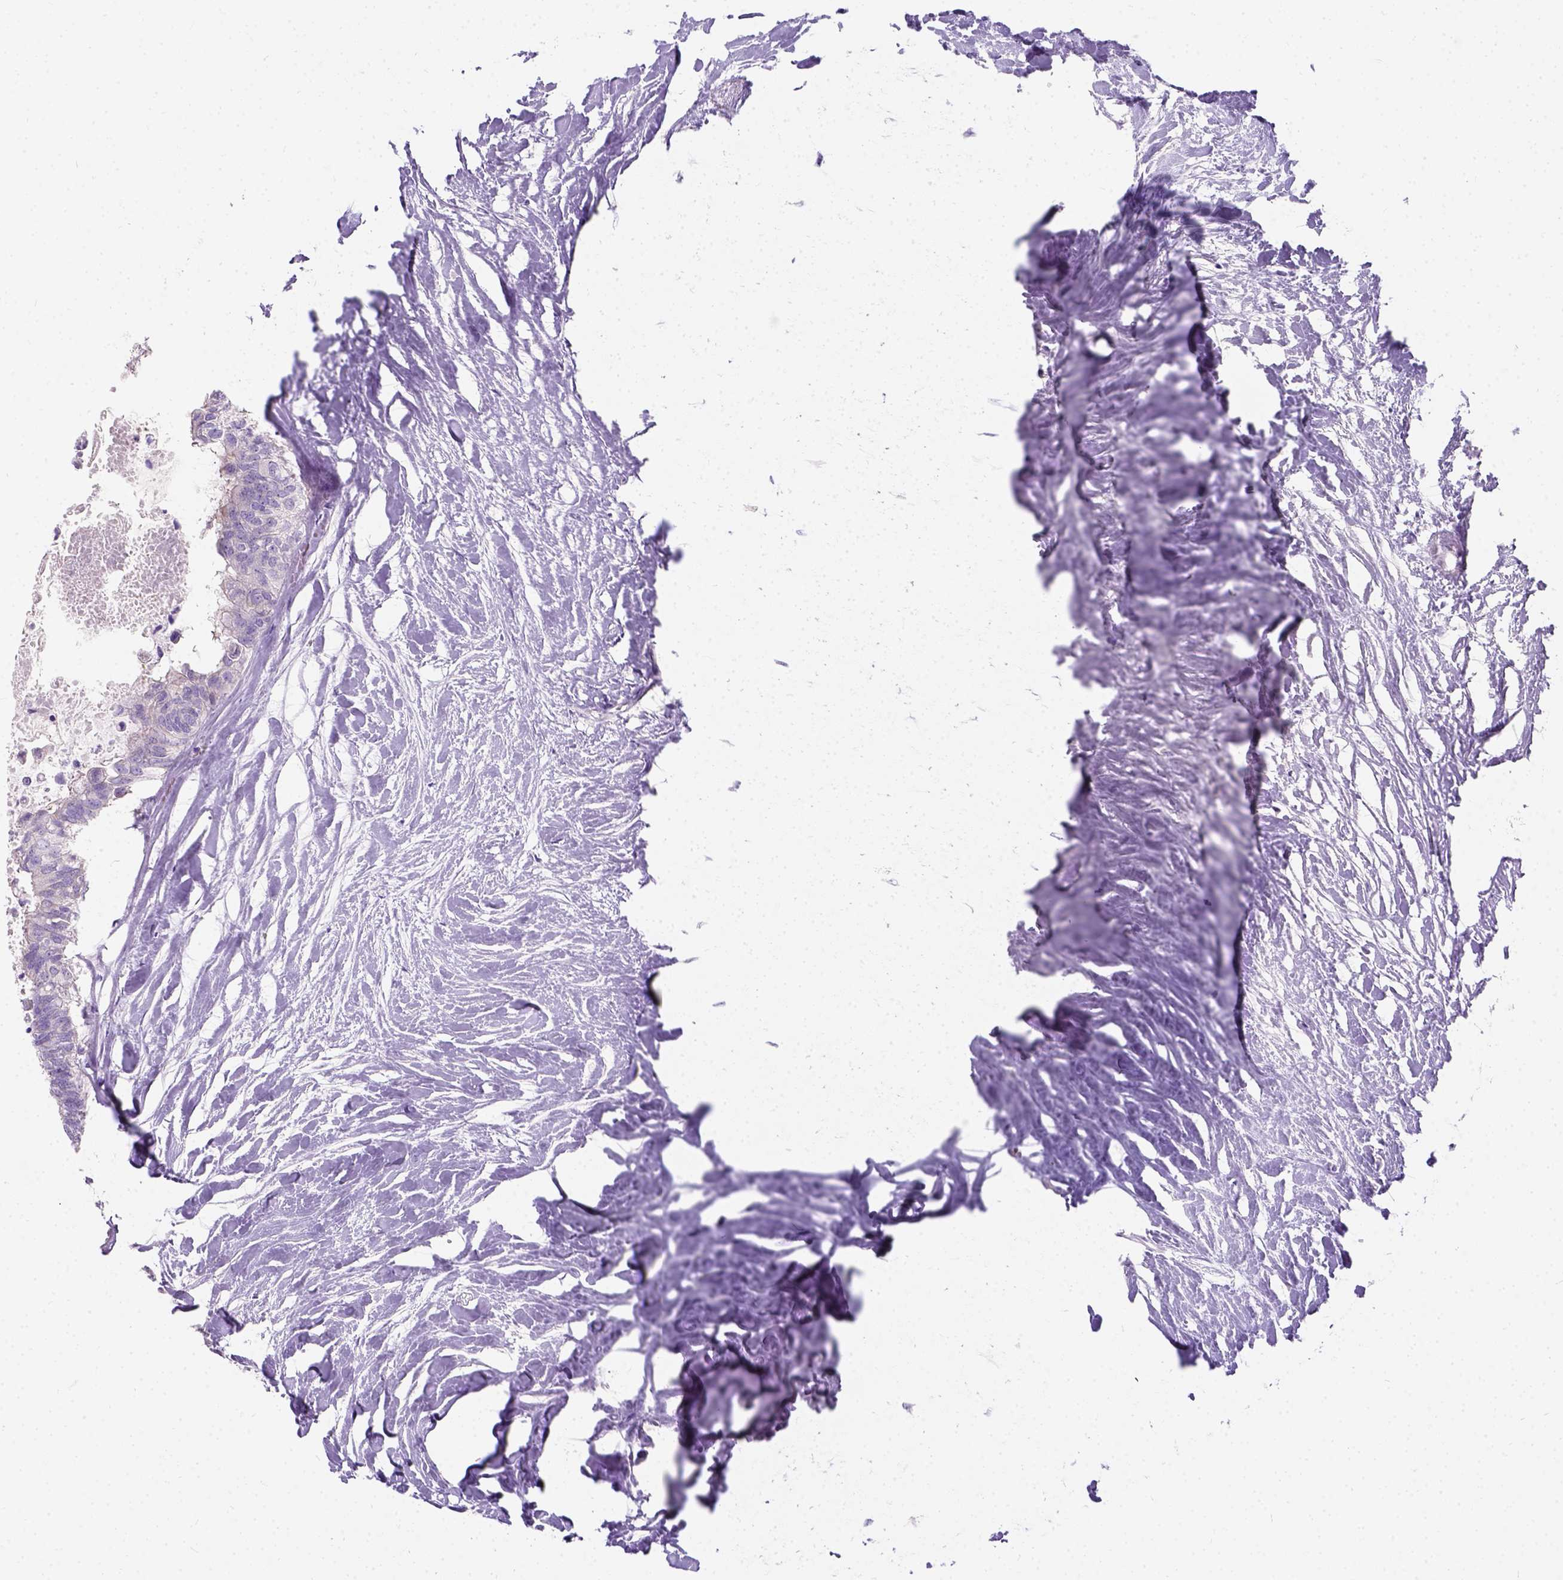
{"staining": {"intensity": "negative", "quantity": "none", "location": "none"}, "tissue": "colorectal cancer", "cell_type": "Tumor cells", "image_type": "cancer", "snomed": [{"axis": "morphology", "description": "Adenocarcinoma, NOS"}, {"axis": "topography", "description": "Colon"}, {"axis": "topography", "description": "Rectum"}], "caption": "Colorectal cancer stained for a protein using immunohistochemistry displays no expression tumor cells.", "gene": "C20orf144", "patient": {"sex": "male", "age": 57}}